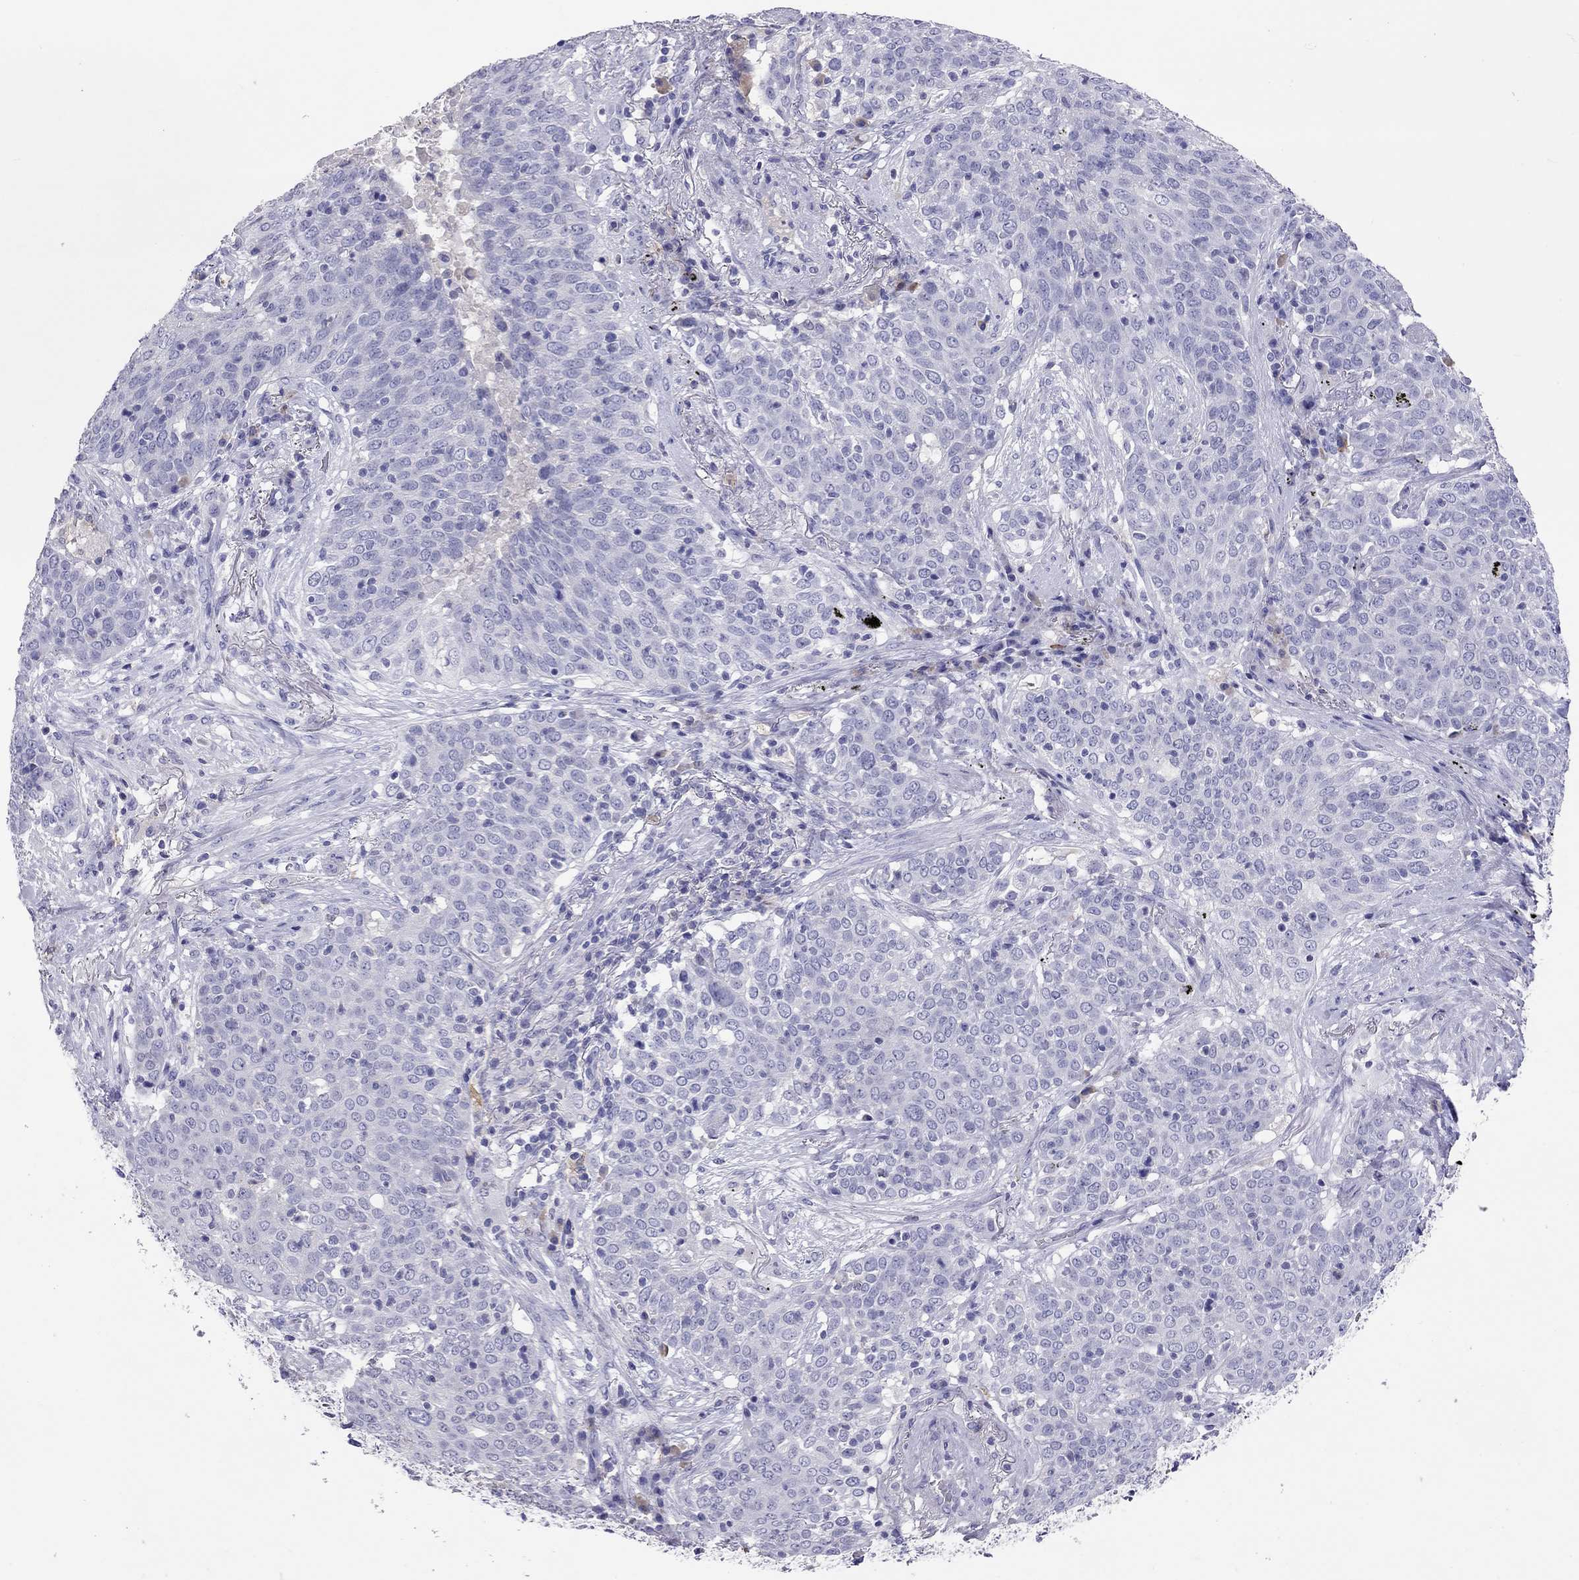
{"staining": {"intensity": "negative", "quantity": "none", "location": "none"}, "tissue": "lung cancer", "cell_type": "Tumor cells", "image_type": "cancer", "snomed": [{"axis": "morphology", "description": "Squamous cell carcinoma, NOS"}, {"axis": "topography", "description": "Lung"}], "caption": "High power microscopy micrograph of an immunohistochemistry (IHC) micrograph of lung squamous cell carcinoma, revealing no significant staining in tumor cells.", "gene": "CALHM1", "patient": {"sex": "male", "age": 82}}